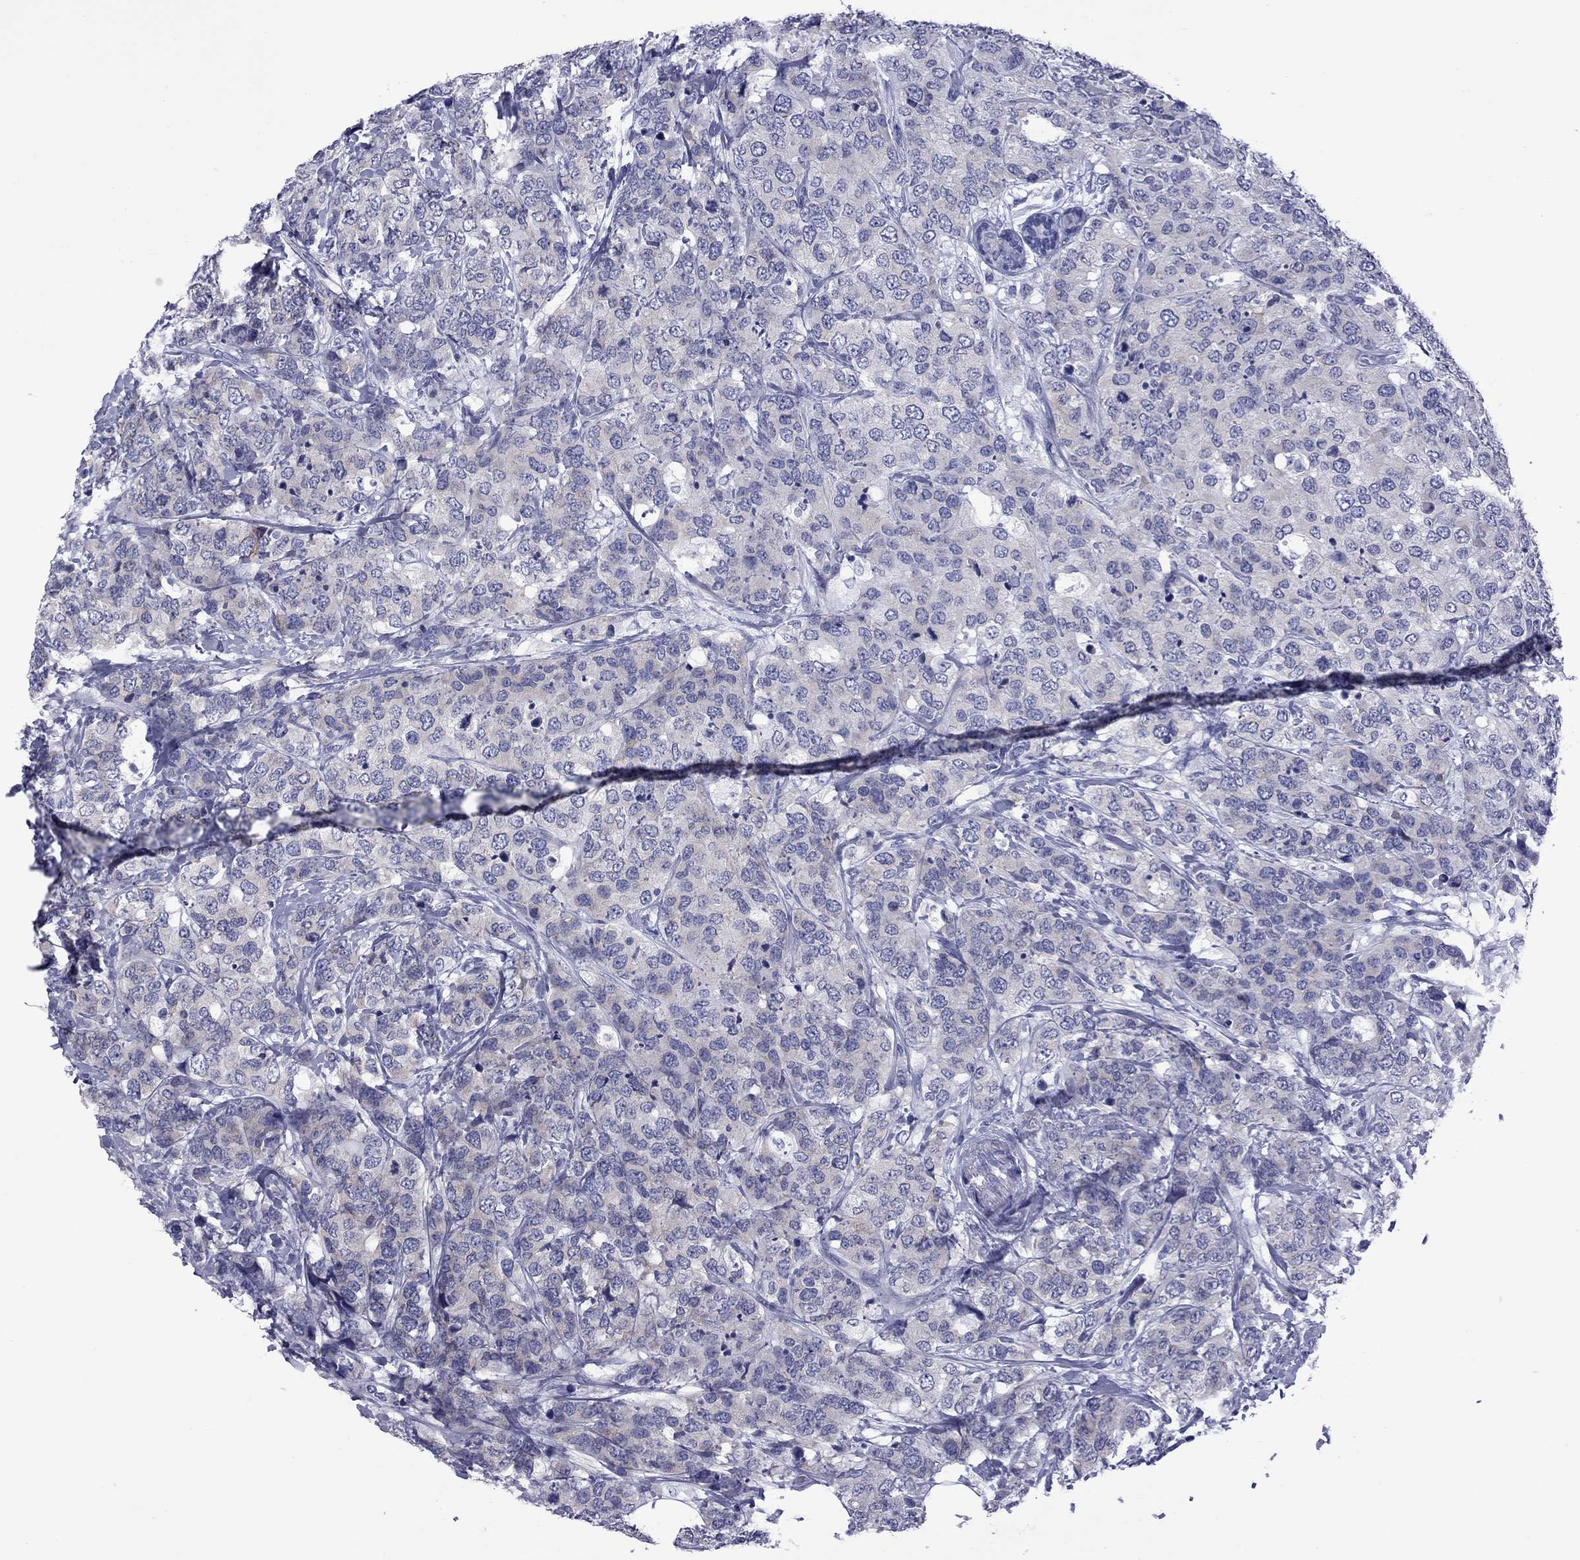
{"staining": {"intensity": "negative", "quantity": "none", "location": "none"}, "tissue": "breast cancer", "cell_type": "Tumor cells", "image_type": "cancer", "snomed": [{"axis": "morphology", "description": "Lobular carcinoma"}, {"axis": "topography", "description": "Breast"}], "caption": "Breast cancer (lobular carcinoma) stained for a protein using immunohistochemistry shows no positivity tumor cells.", "gene": "EPPIN", "patient": {"sex": "female", "age": 59}}